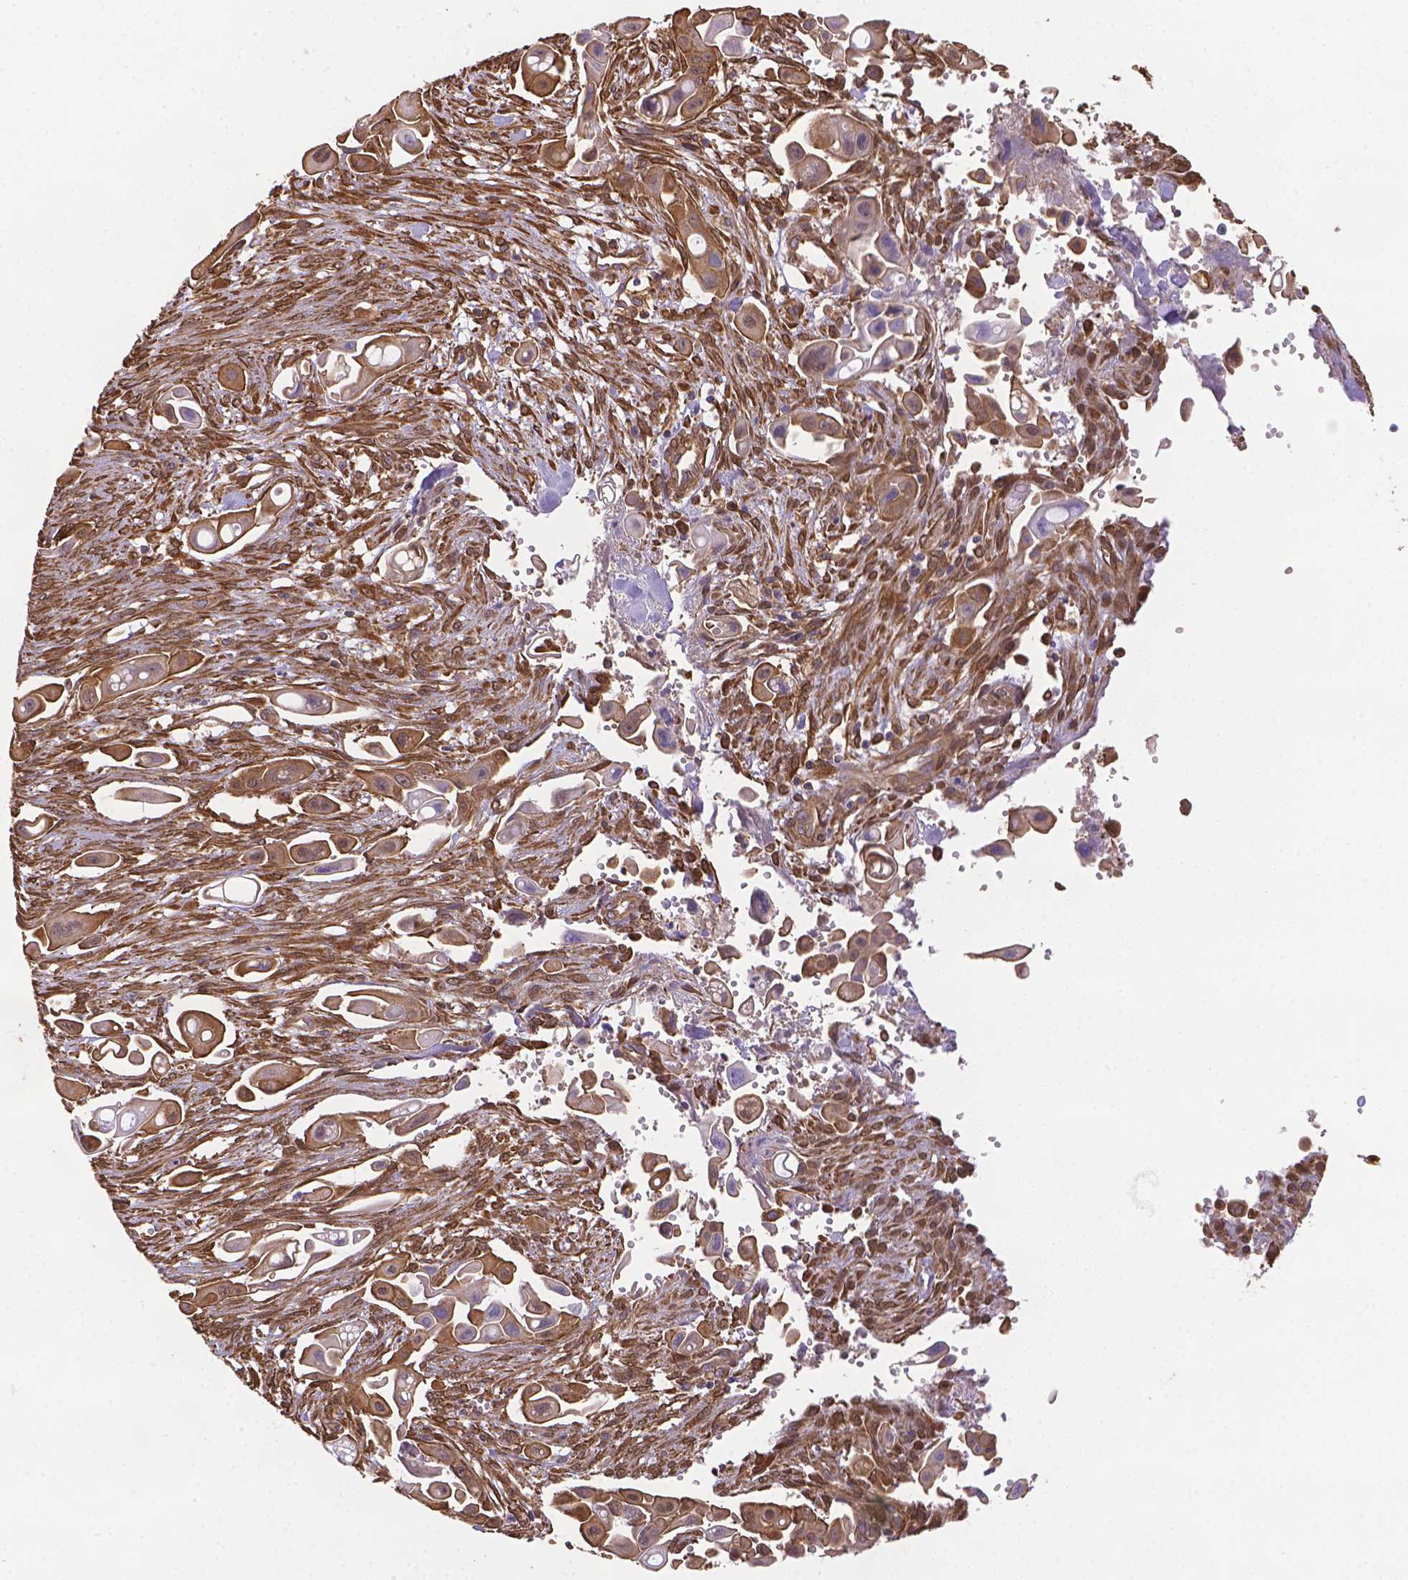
{"staining": {"intensity": "moderate", "quantity": "25%-75%", "location": "cytoplasmic/membranous"}, "tissue": "pancreatic cancer", "cell_type": "Tumor cells", "image_type": "cancer", "snomed": [{"axis": "morphology", "description": "Adenocarcinoma, NOS"}, {"axis": "topography", "description": "Pancreas"}], "caption": "Protein staining of pancreatic cancer tissue demonstrates moderate cytoplasmic/membranous positivity in approximately 25%-75% of tumor cells. (IHC, brightfield microscopy, high magnification).", "gene": "YAP1", "patient": {"sex": "male", "age": 50}}